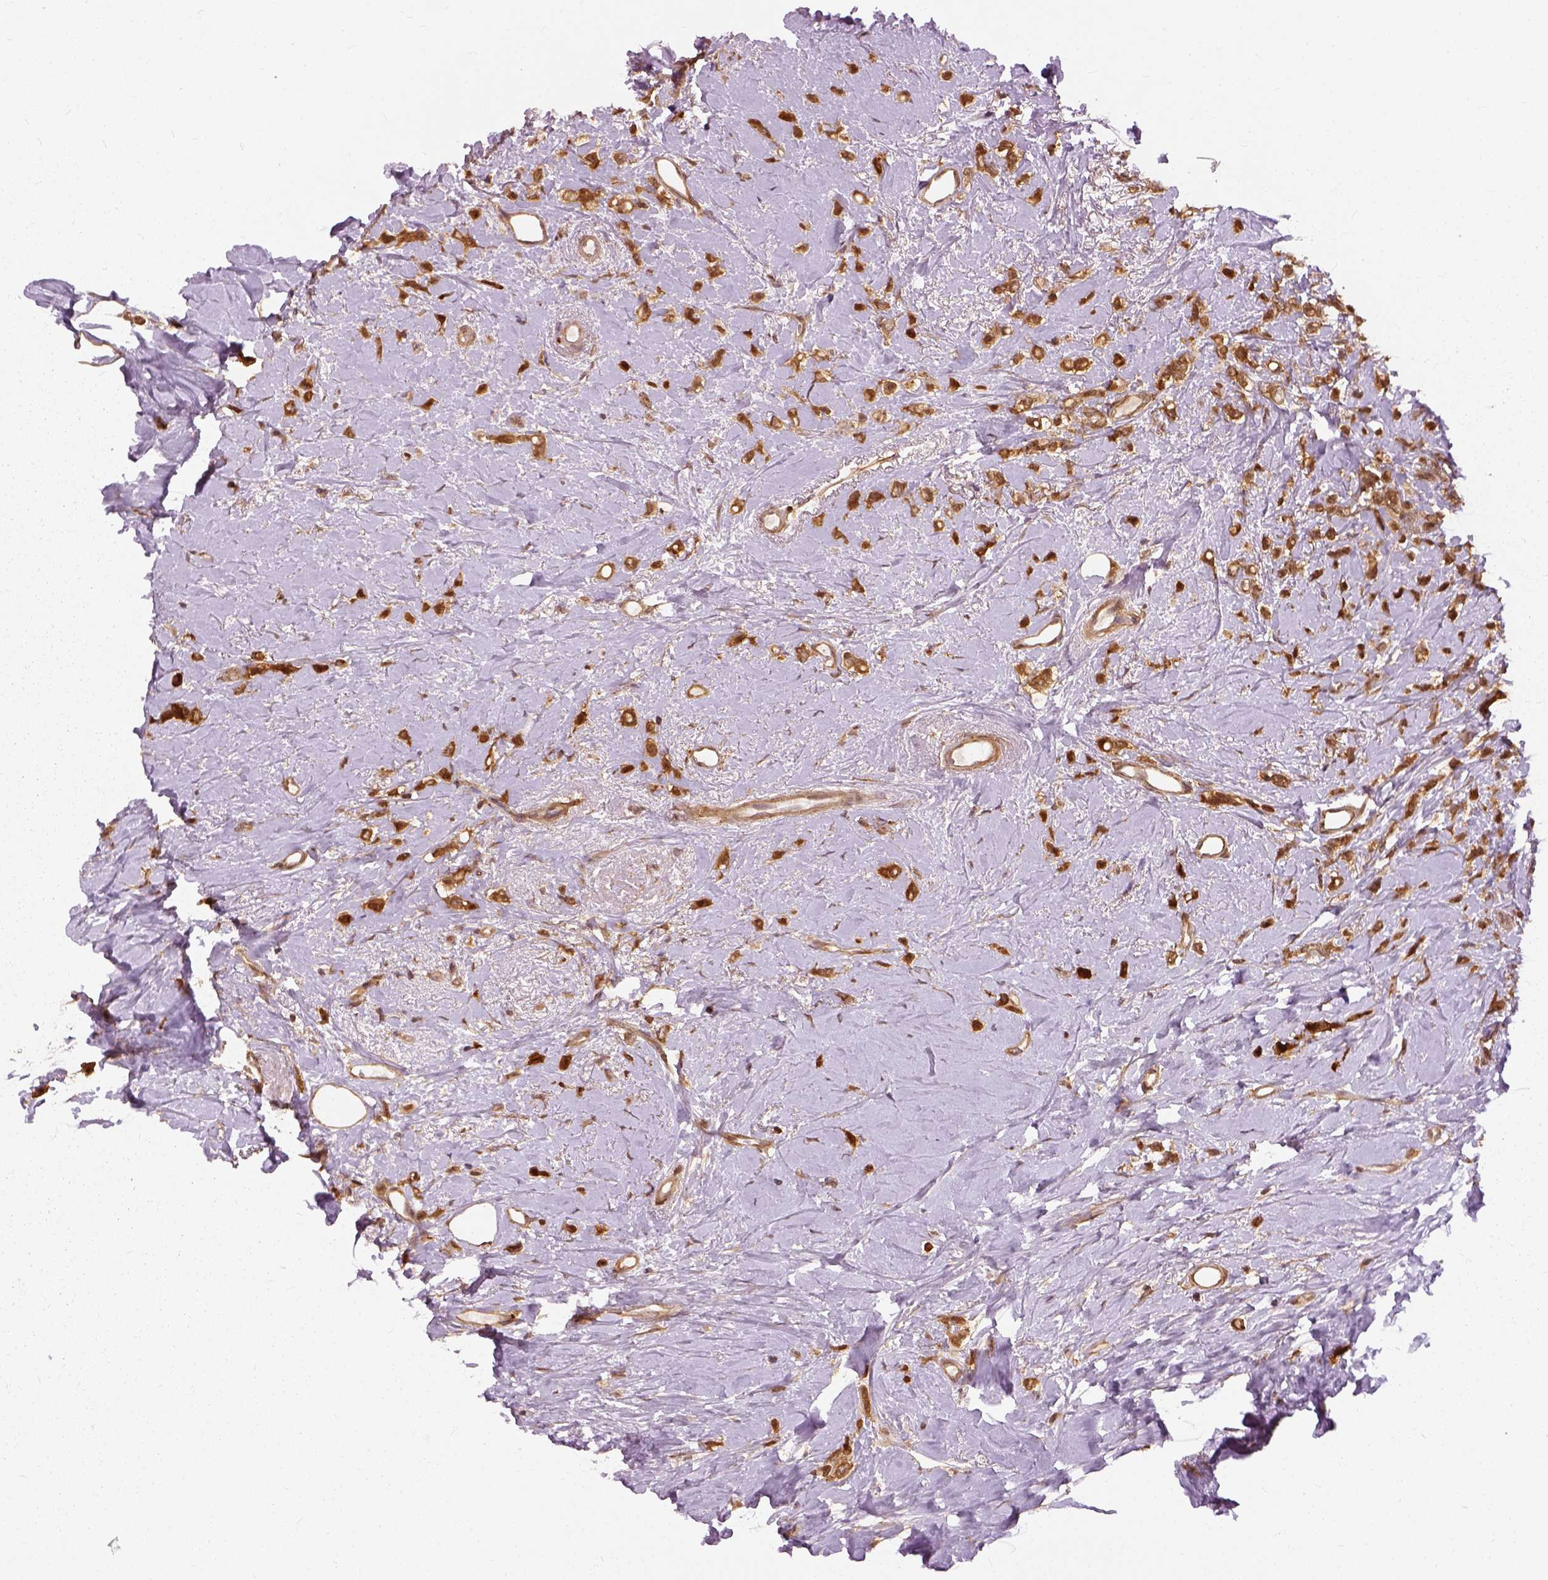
{"staining": {"intensity": "strong", "quantity": ">75%", "location": "cytoplasmic/membranous"}, "tissue": "breast cancer", "cell_type": "Tumor cells", "image_type": "cancer", "snomed": [{"axis": "morphology", "description": "Lobular carcinoma"}, {"axis": "topography", "description": "Breast"}], "caption": "Human lobular carcinoma (breast) stained with a brown dye reveals strong cytoplasmic/membranous positive expression in approximately >75% of tumor cells.", "gene": "GPI", "patient": {"sex": "female", "age": 66}}